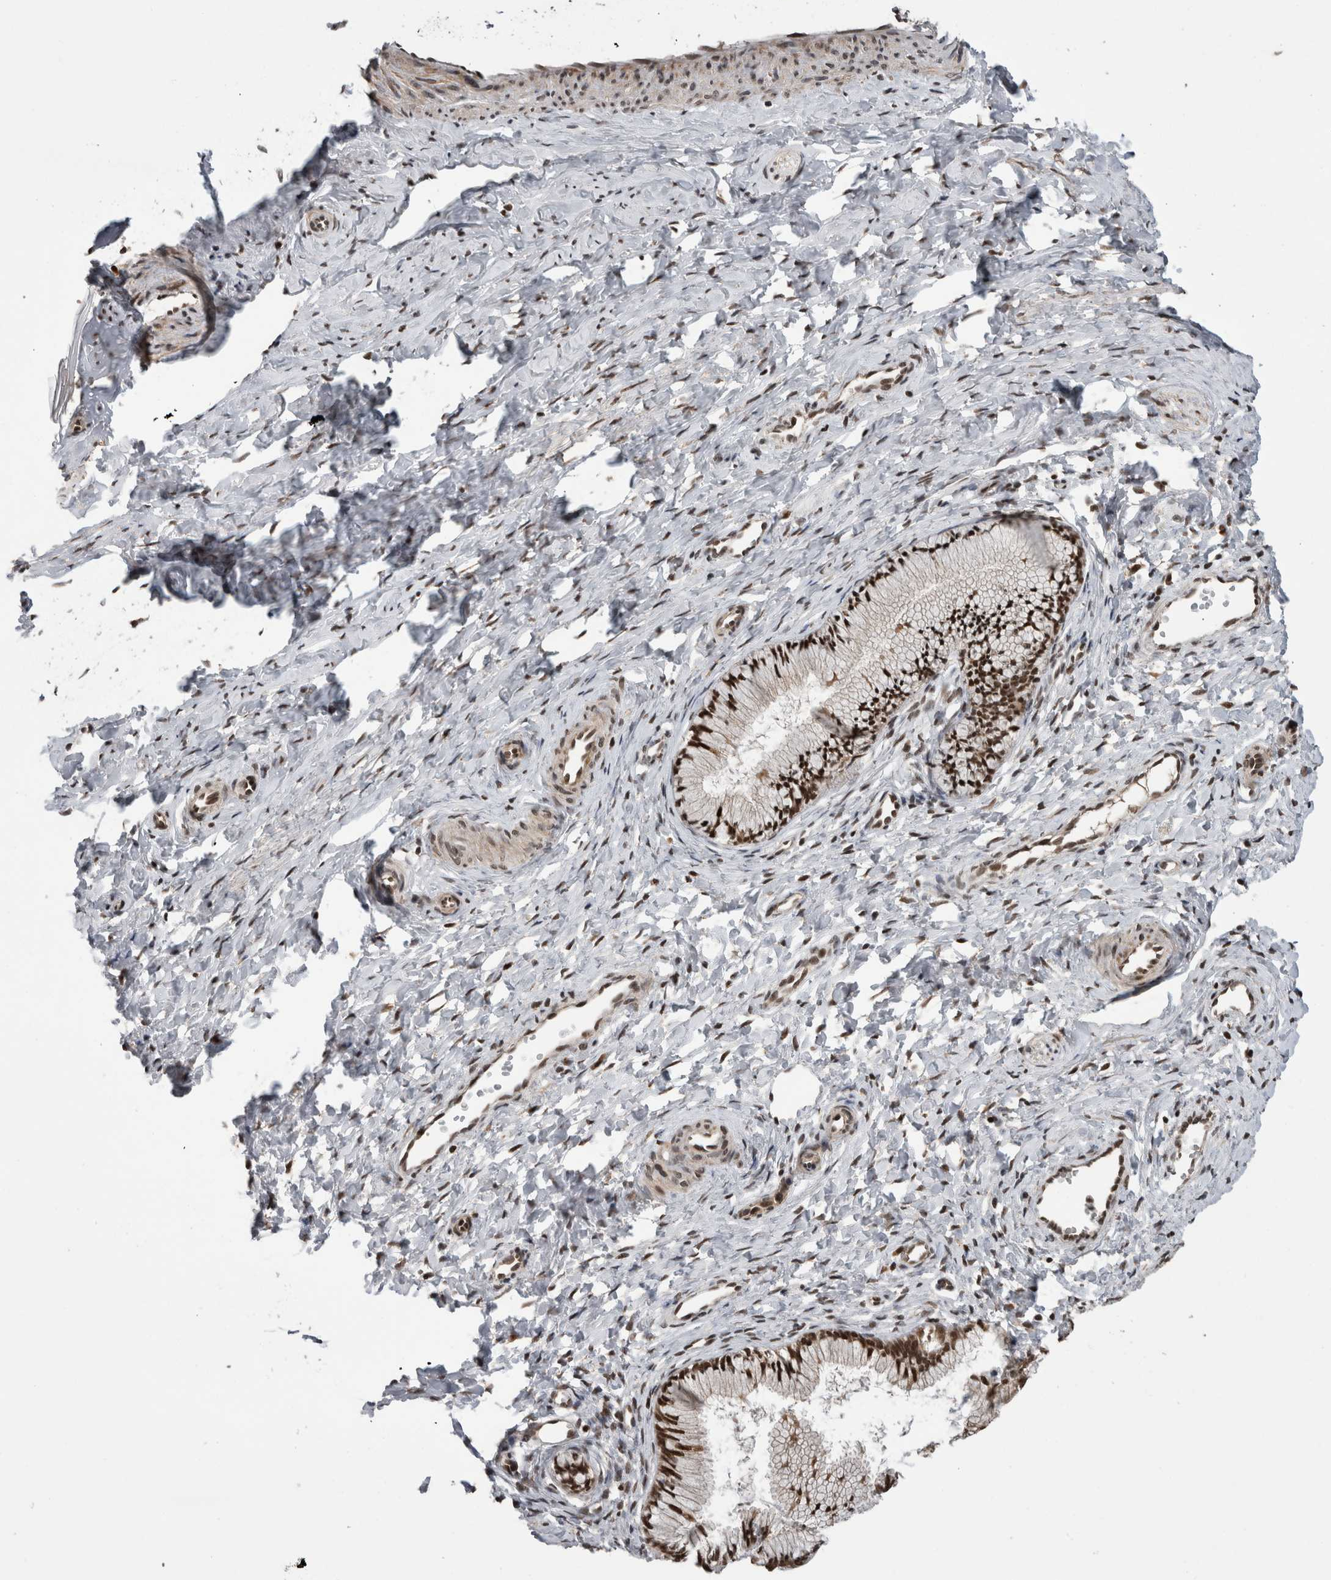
{"staining": {"intensity": "strong", "quantity": ">75%", "location": "nuclear"}, "tissue": "cervix", "cell_type": "Glandular cells", "image_type": "normal", "snomed": [{"axis": "morphology", "description": "Normal tissue, NOS"}, {"axis": "topography", "description": "Cervix"}], "caption": "A histopathology image showing strong nuclear positivity in about >75% of glandular cells in unremarkable cervix, as visualized by brown immunohistochemical staining.", "gene": "CPSF2", "patient": {"sex": "female", "age": 27}}